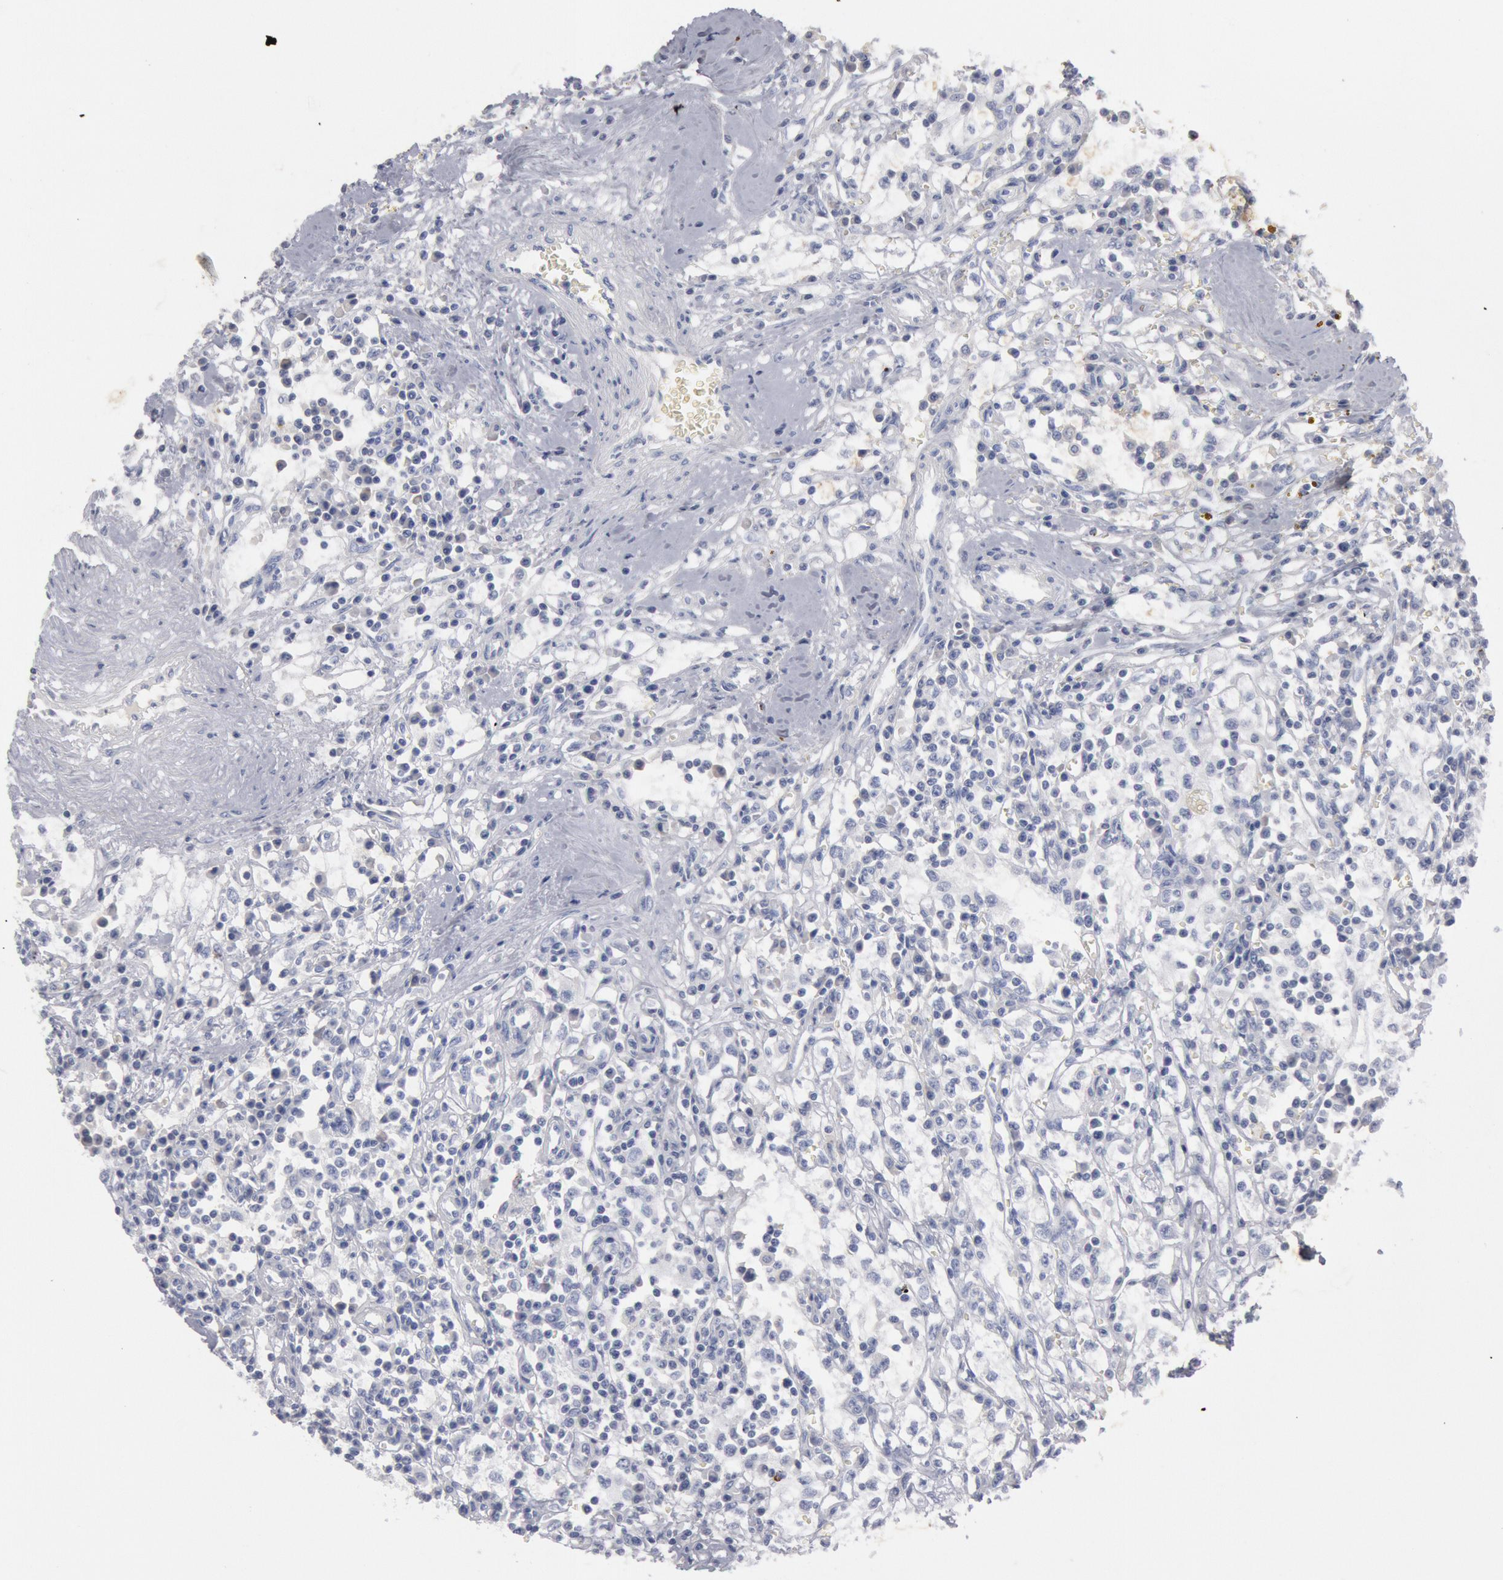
{"staining": {"intensity": "negative", "quantity": "none", "location": "none"}, "tissue": "renal cancer", "cell_type": "Tumor cells", "image_type": "cancer", "snomed": [{"axis": "morphology", "description": "Adenocarcinoma, NOS"}, {"axis": "topography", "description": "Kidney"}], "caption": "A high-resolution micrograph shows IHC staining of adenocarcinoma (renal), which reveals no significant positivity in tumor cells.", "gene": "FOXA2", "patient": {"sex": "male", "age": 82}}